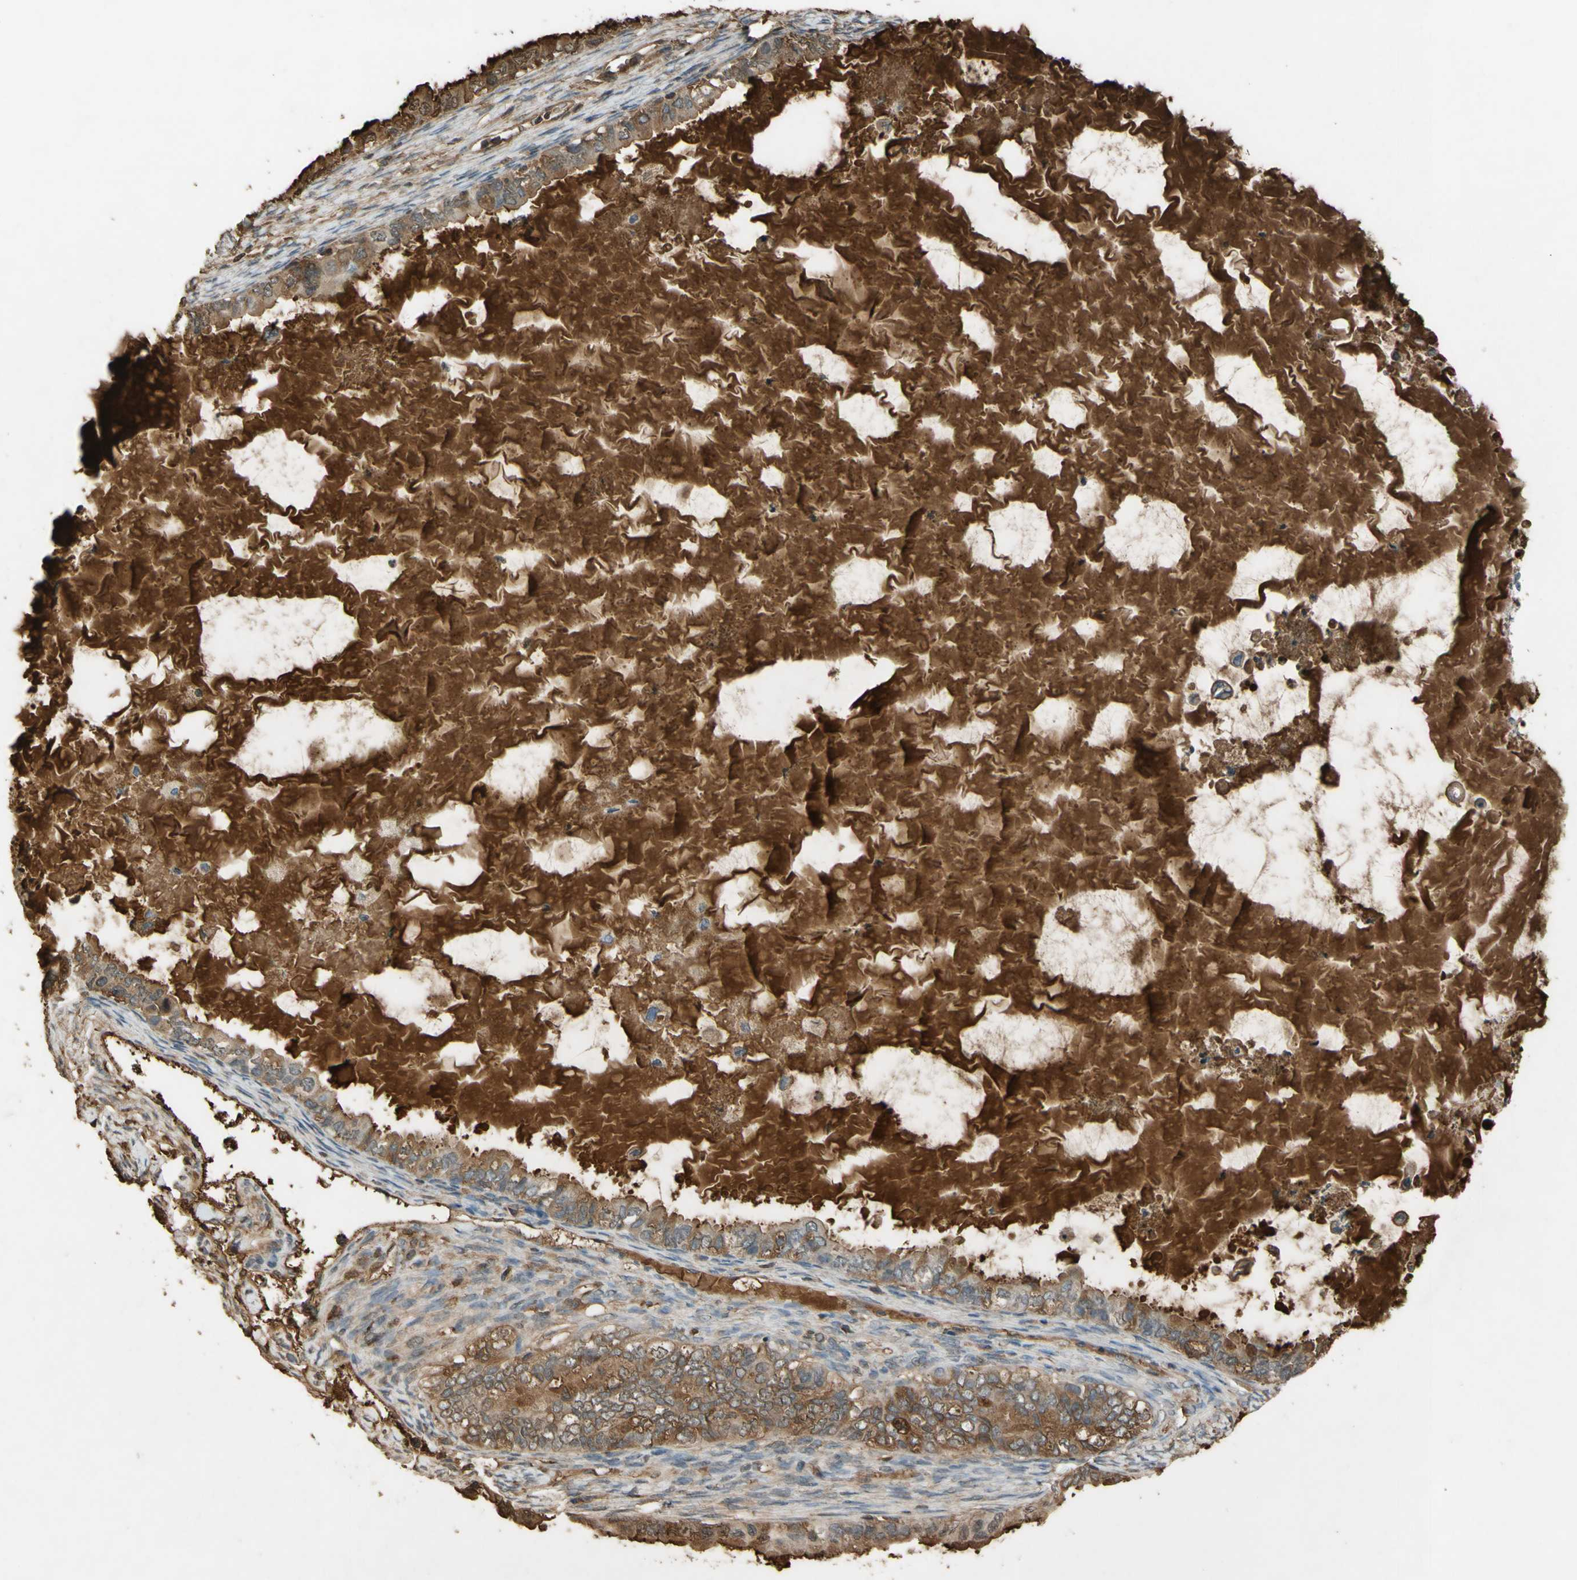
{"staining": {"intensity": "moderate", "quantity": ">75%", "location": "cytoplasmic/membranous"}, "tissue": "ovarian cancer", "cell_type": "Tumor cells", "image_type": "cancer", "snomed": [{"axis": "morphology", "description": "Cystadenocarcinoma, mucinous, NOS"}, {"axis": "topography", "description": "Ovary"}], "caption": "Brown immunohistochemical staining in human ovarian cancer (mucinous cystadenocarcinoma) reveals moderate cytoplasmic/membranous expression in approximately >75% of tumor cells. The protein is shown in brown color, while the nuclei are stained blue.", "gene": "TIMP2", "patient": {"sex": "female", "age": 80}}